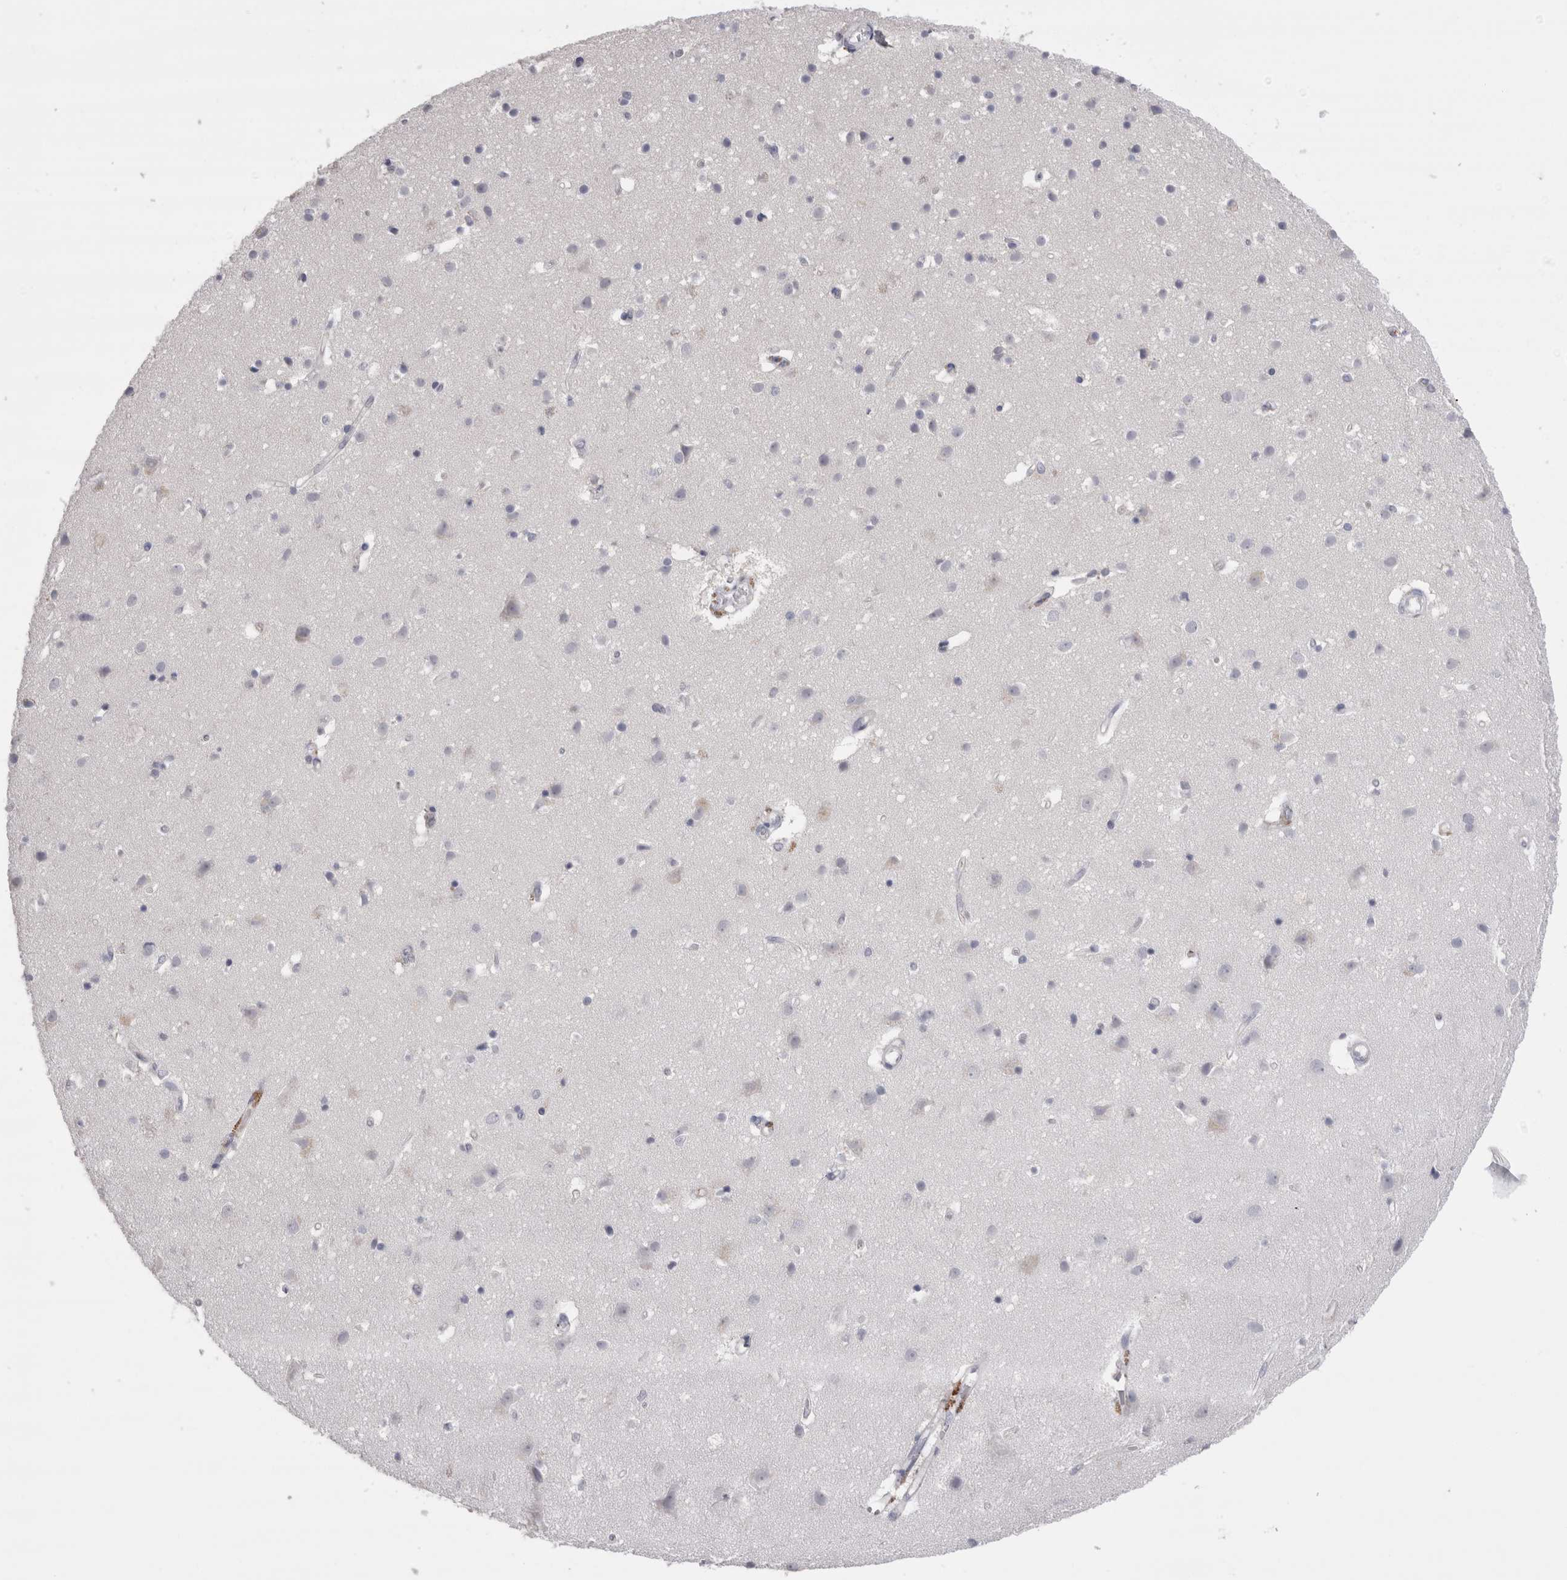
{"staining": {"intensity": "negative", "quantity": "none", "location": "none"}, "tissue": "cerebral cortex", "cell_type": "Endothelial cells", "image_type": "normal", "snomed": [{"axis": "morphology", "description": "Normal tissue, NOS"}, {"axis": "topography", "description": "Cerebral cortex"}], "caption": "IHC image of unremarkable cerebral cortex stained for a protein (brown), which displays no expression in endothelial cells.", "gene": "REG1A", "patient": {"sex": "male", "age": 54}}